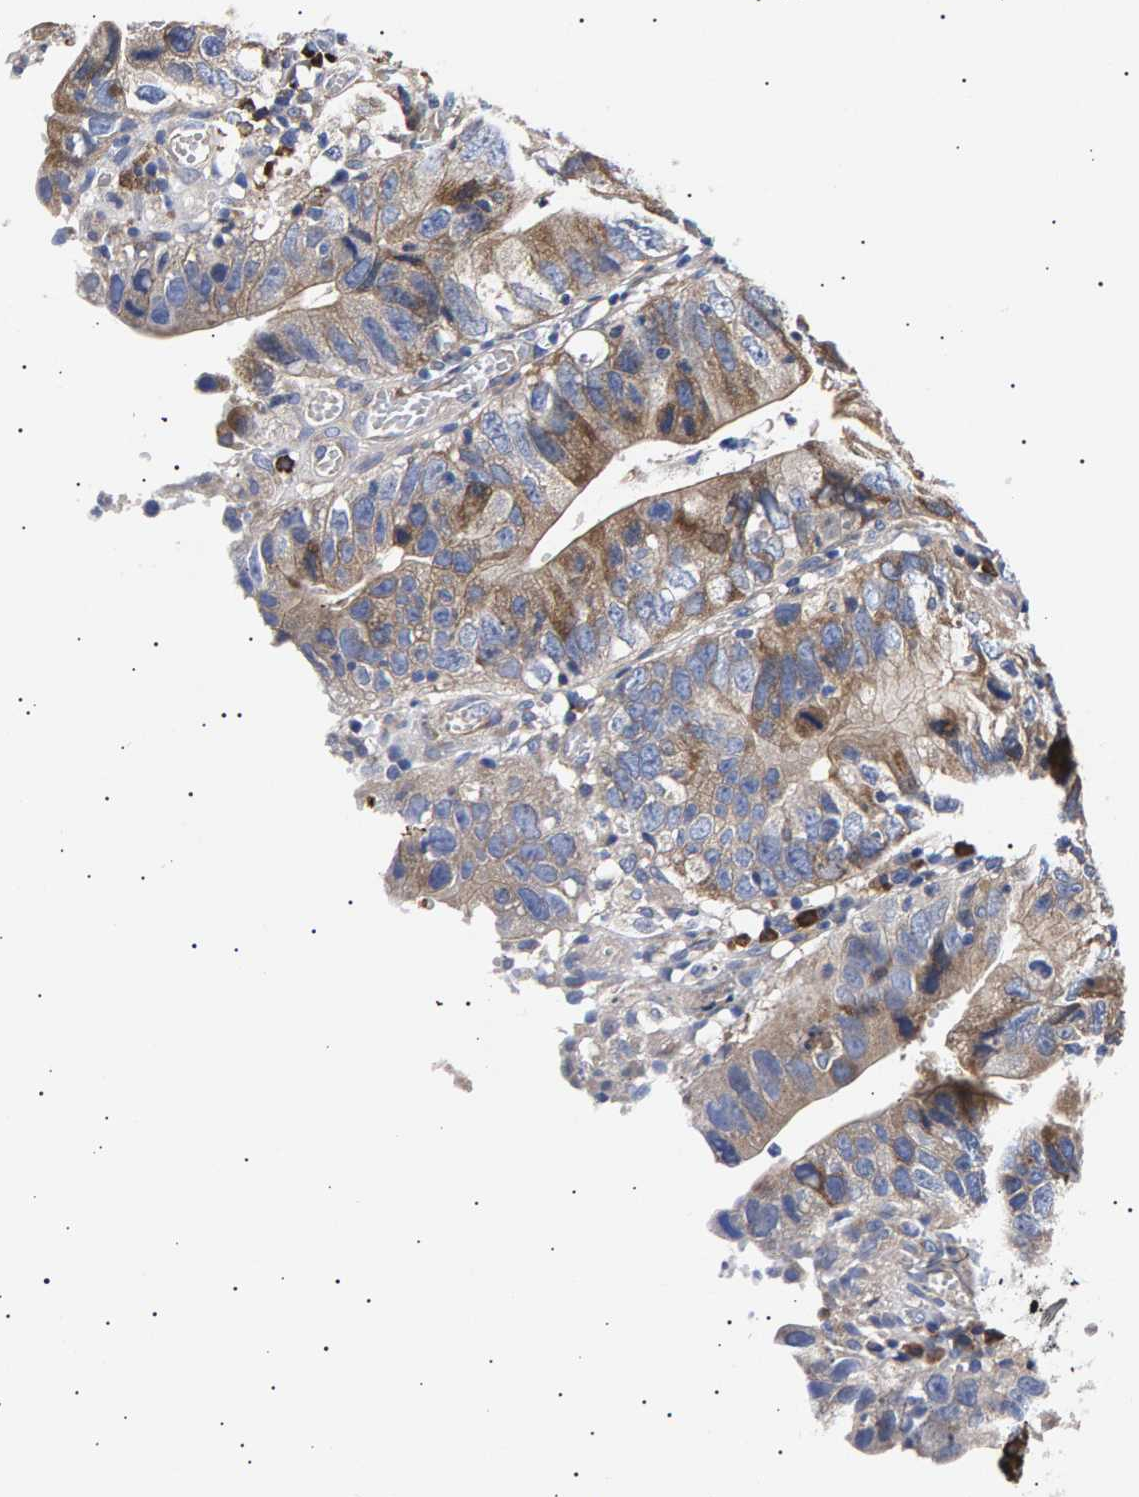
{"staining": {"intensity": "moderate", "quantity": ">75%", "location": "cytoplasmic/membranous"}, "tissue": "stomach cancer", "cell_type": "Tumor cells", "image_type": "cancer", "snomed": [{"axis": "morphology", "description": "Adenocarcinoma, NOS"}, {"axis": "topography", "description": "Stomach"}], "caption": "Stomach adenocarcinoma tissue exhibits moderate cytoplasmic/membranous positivity in about >75% of tumor cells (IHC, brightfield microscopy, high magnification).", "gene": "ANKRD40", "patient": {"sex": "male", "age": 59}}